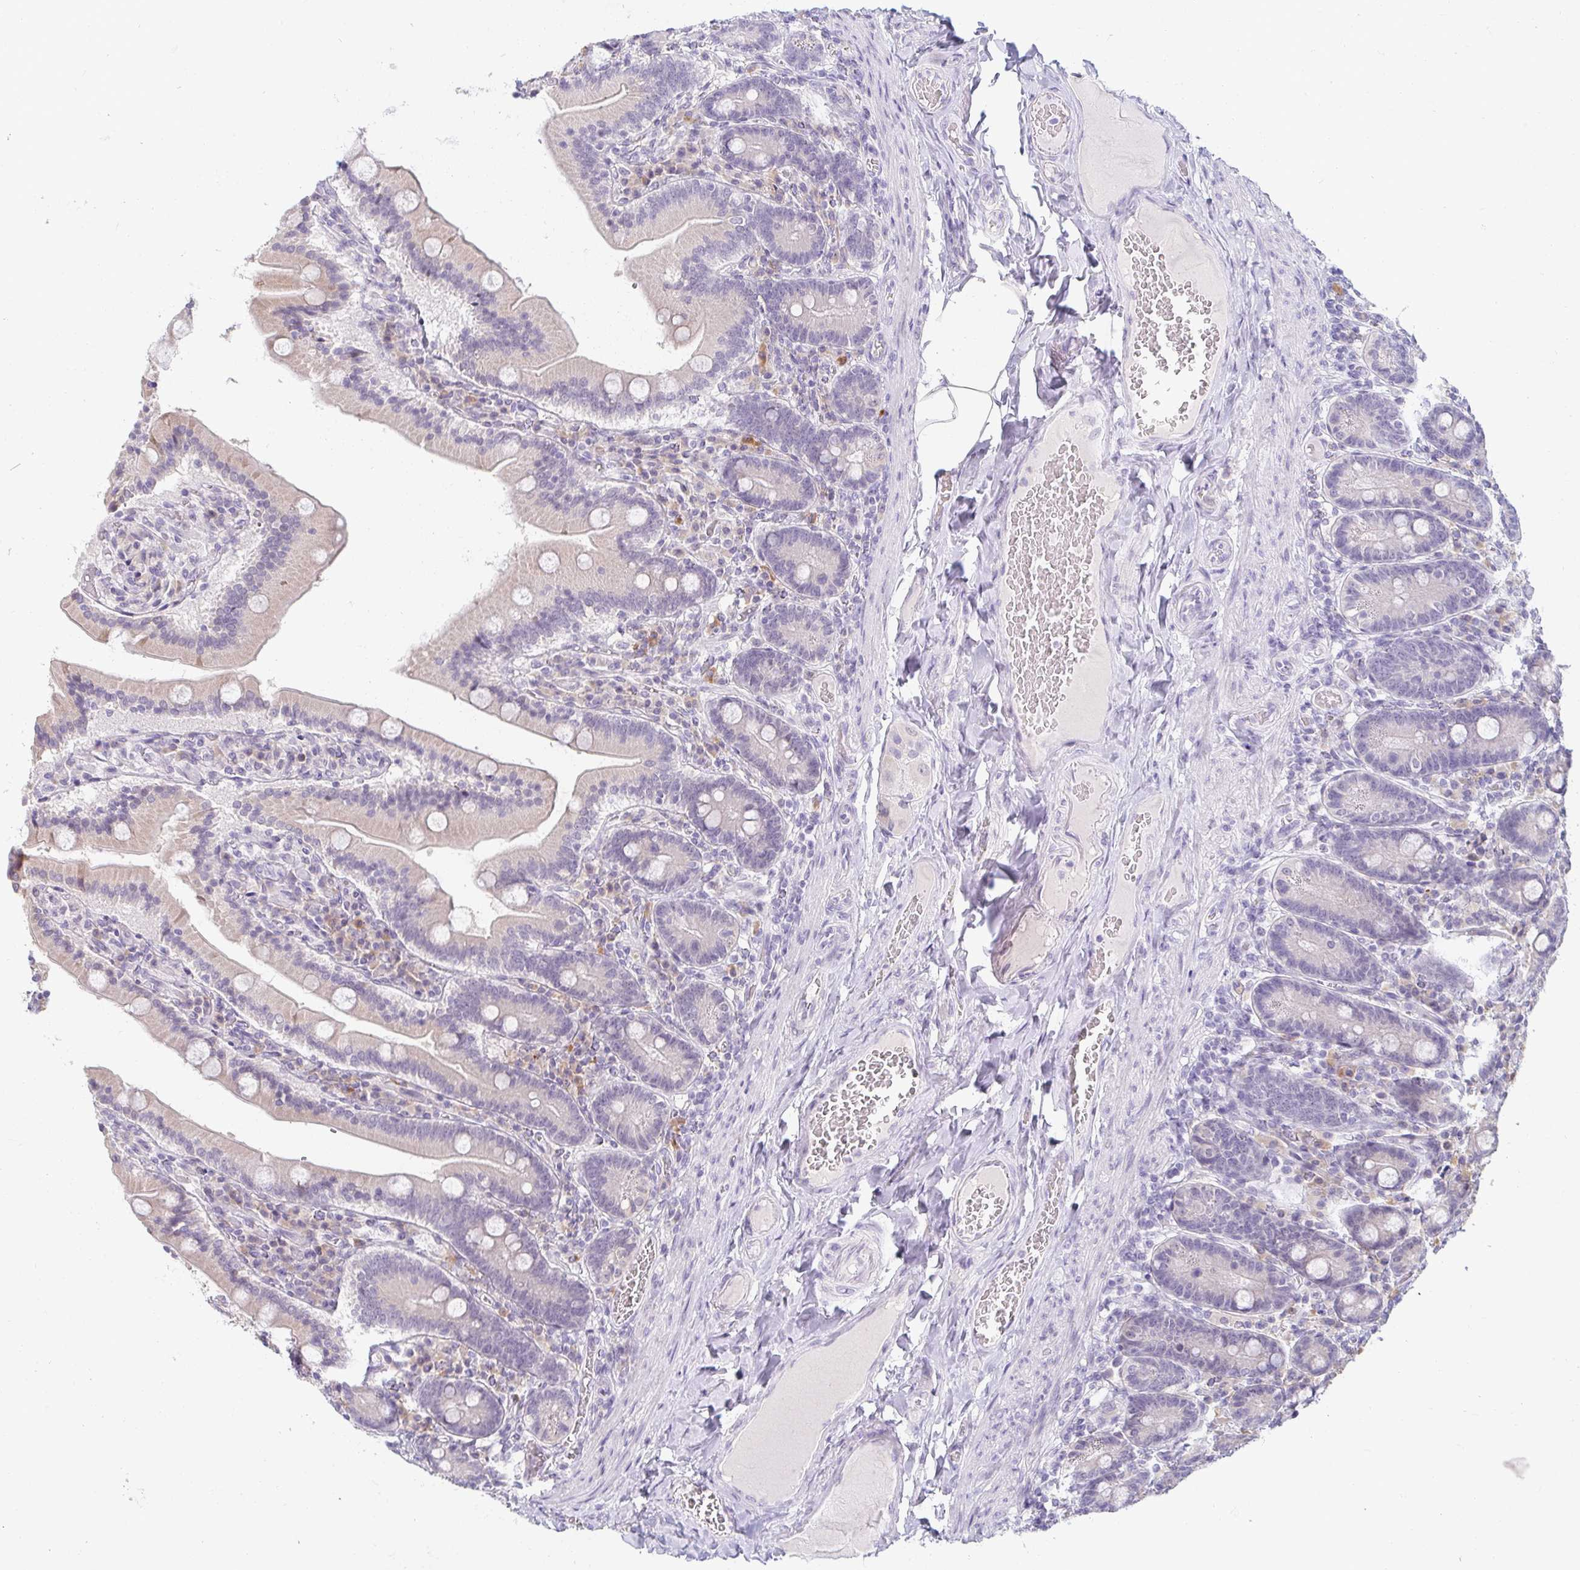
{"staining": {"intensity": "weak", "quantity": "25%-75%", "location": "cytoplasmic/membranous"}, "tissue": "duodenum", "cell_type": "Glandular cells", "image_type": "normal", "snomed": [{"axis": "morphology", "description": "Normal tissue, NOS"}, {"axis": "topography", "description": "Duodenum"}], "caption": "This micrograph demonstrates benign duodenum stained with IHC to label a protein in brown. The cytoplasmic/membranous of glandular cells show weak positivity for the protein. Nuclei are counter-stained blue.", "gene": "DDN", "patient": {"sex": "female", "age": 62}}